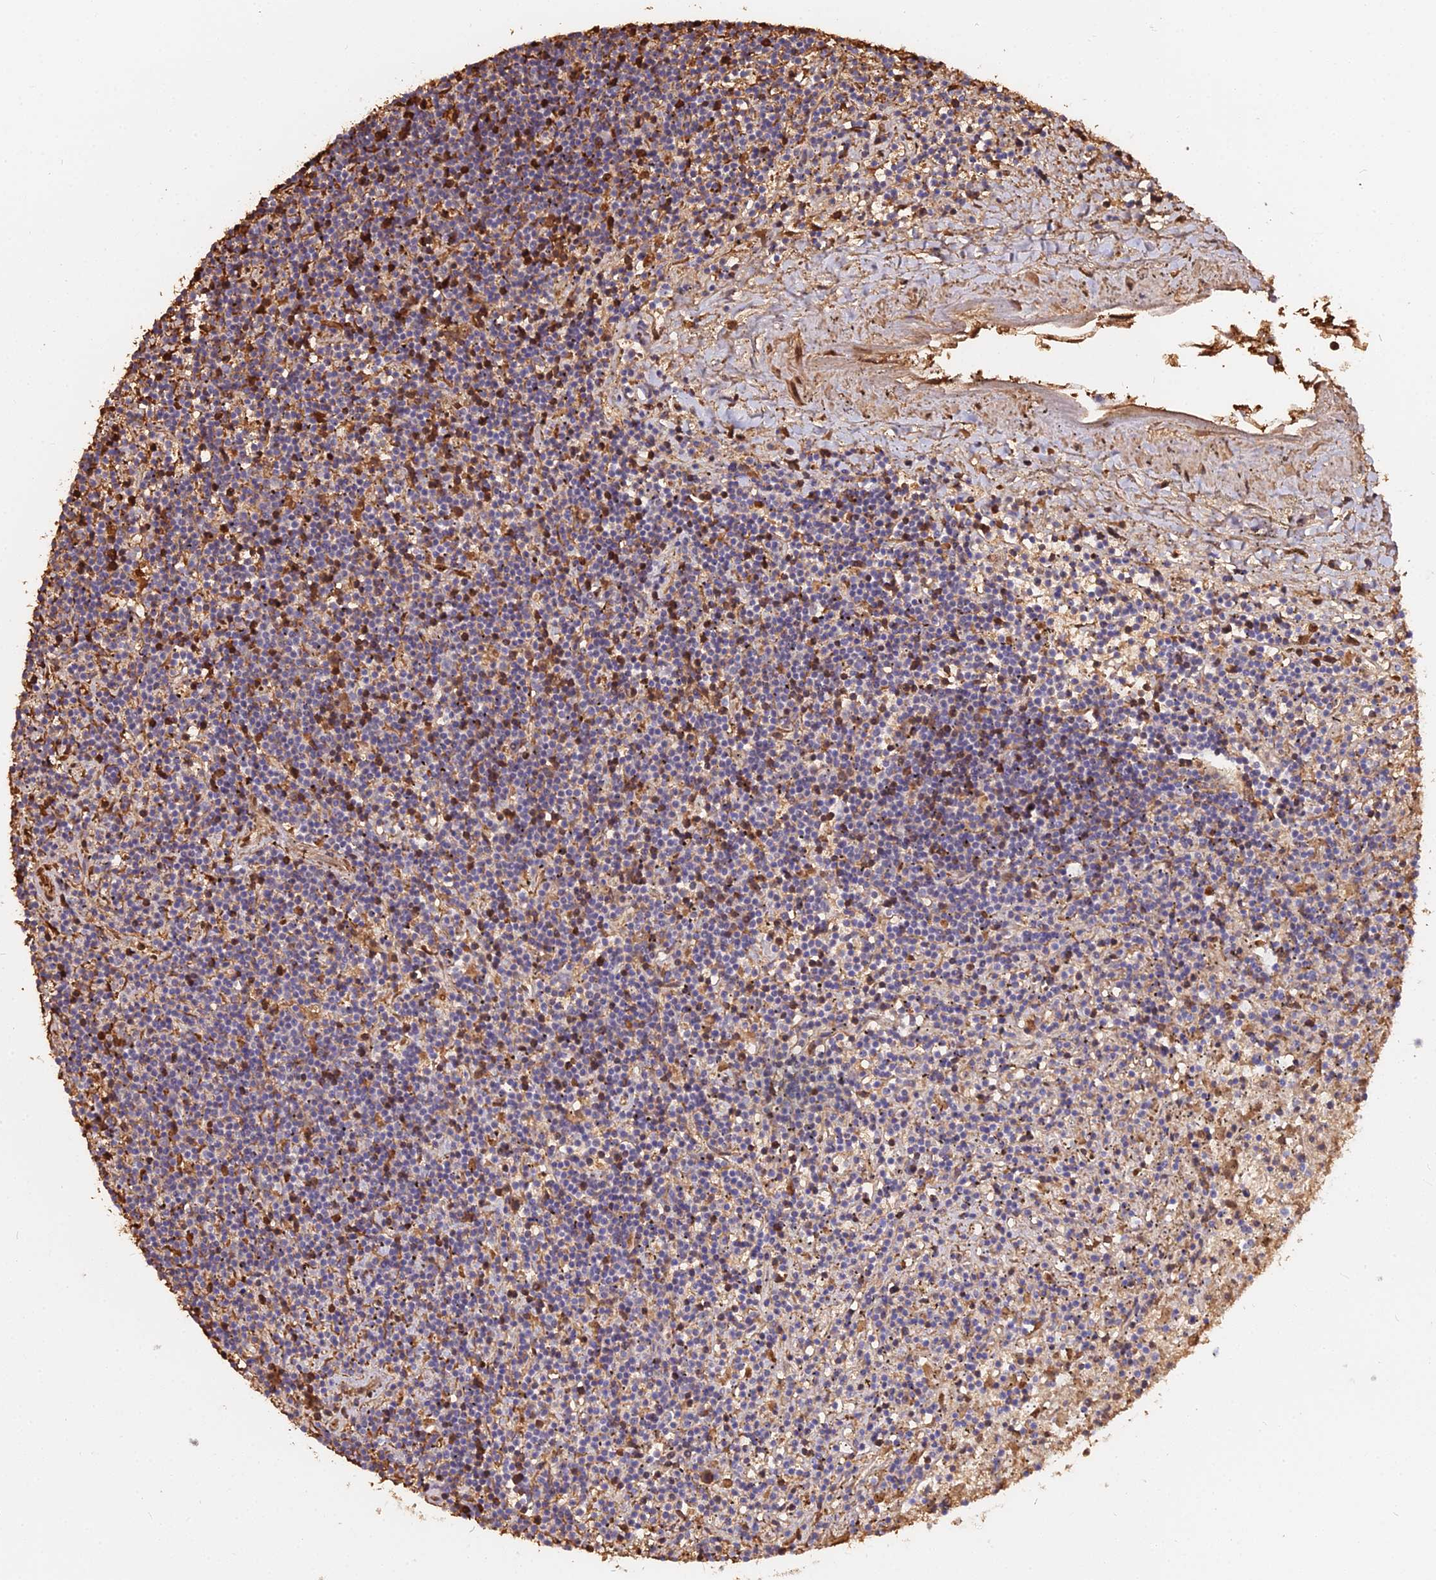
{"staining": {"intensity": "negative", "quantity": "none", "location": "none"}, "tissue": "lymphoma", "cell_type": "Tumor cells", "image_type": "cancer", "snomed": [{"axis": "morphology", "description": "Malignant lymphoma, non-Hodgkin's type, Low grade"}, {"axis": "topography", "description": "Spleen"}], "caption": "A high-resolution image shows IHC staining of lymphoma, which demonstrates no significant positivity in tumor cells. (Stains: DAB IHC with hematoxylin counter stain, Microscopy: brightfield microscopy at high magnification).", "gene": "ZDBF2", "patient": {"sex": "male", "age": 76}}